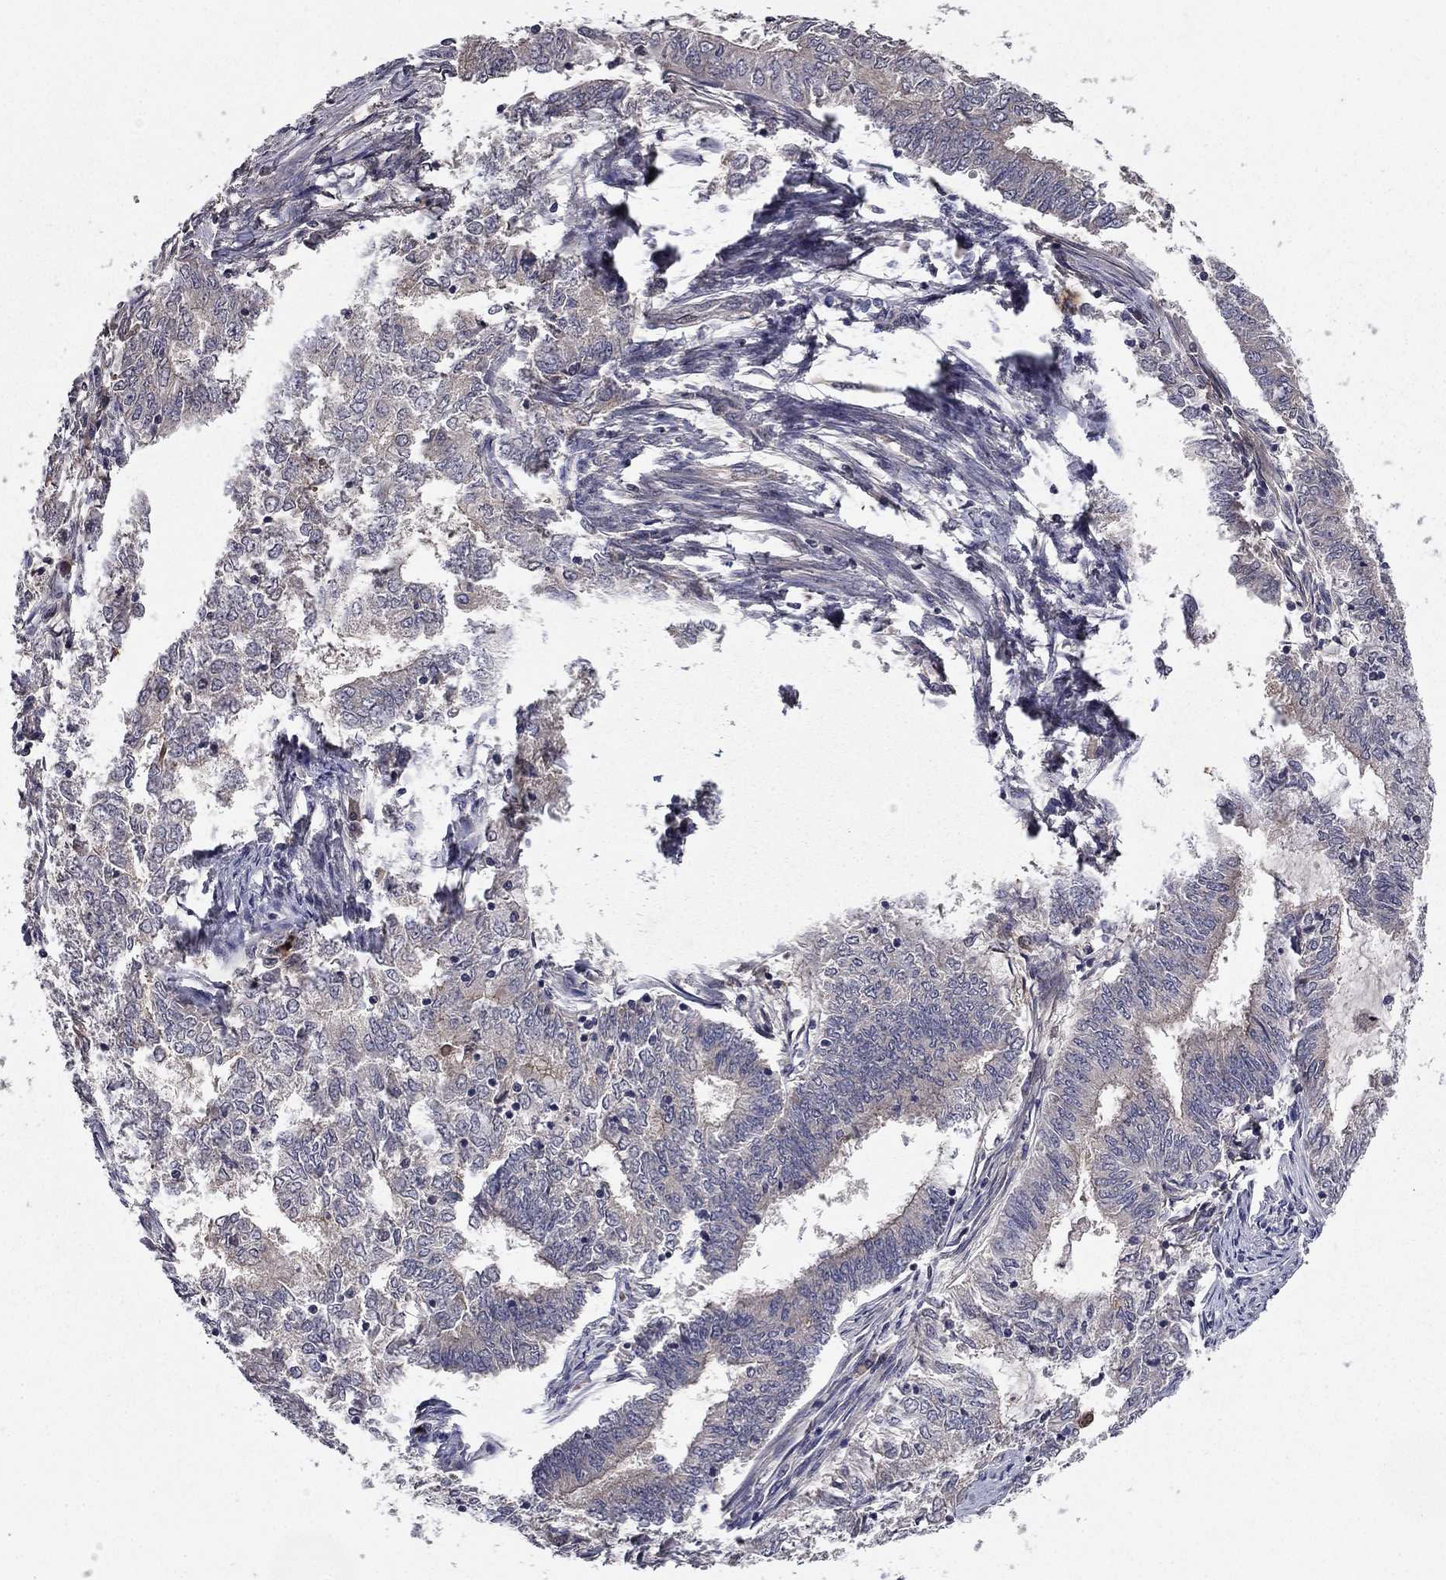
{"staining": {"intensity": "negative", "quantity": "none", "location": "none"}, "tissue": "endometrial cancer", "cell_type": "Tumor cells", "image_type": "cancer", "snomed": [{"axis": "morphology", "description": "Adenocarcinoma, NOS"}, {"axis": "topography", "description": "Endometrium"}], "caption": "Tumor cells are negative for protein expression in human endometrial cancer (adenocarcinoma).", "gene": "PROS1", "patient": {"sex": "female", "age": 62}}